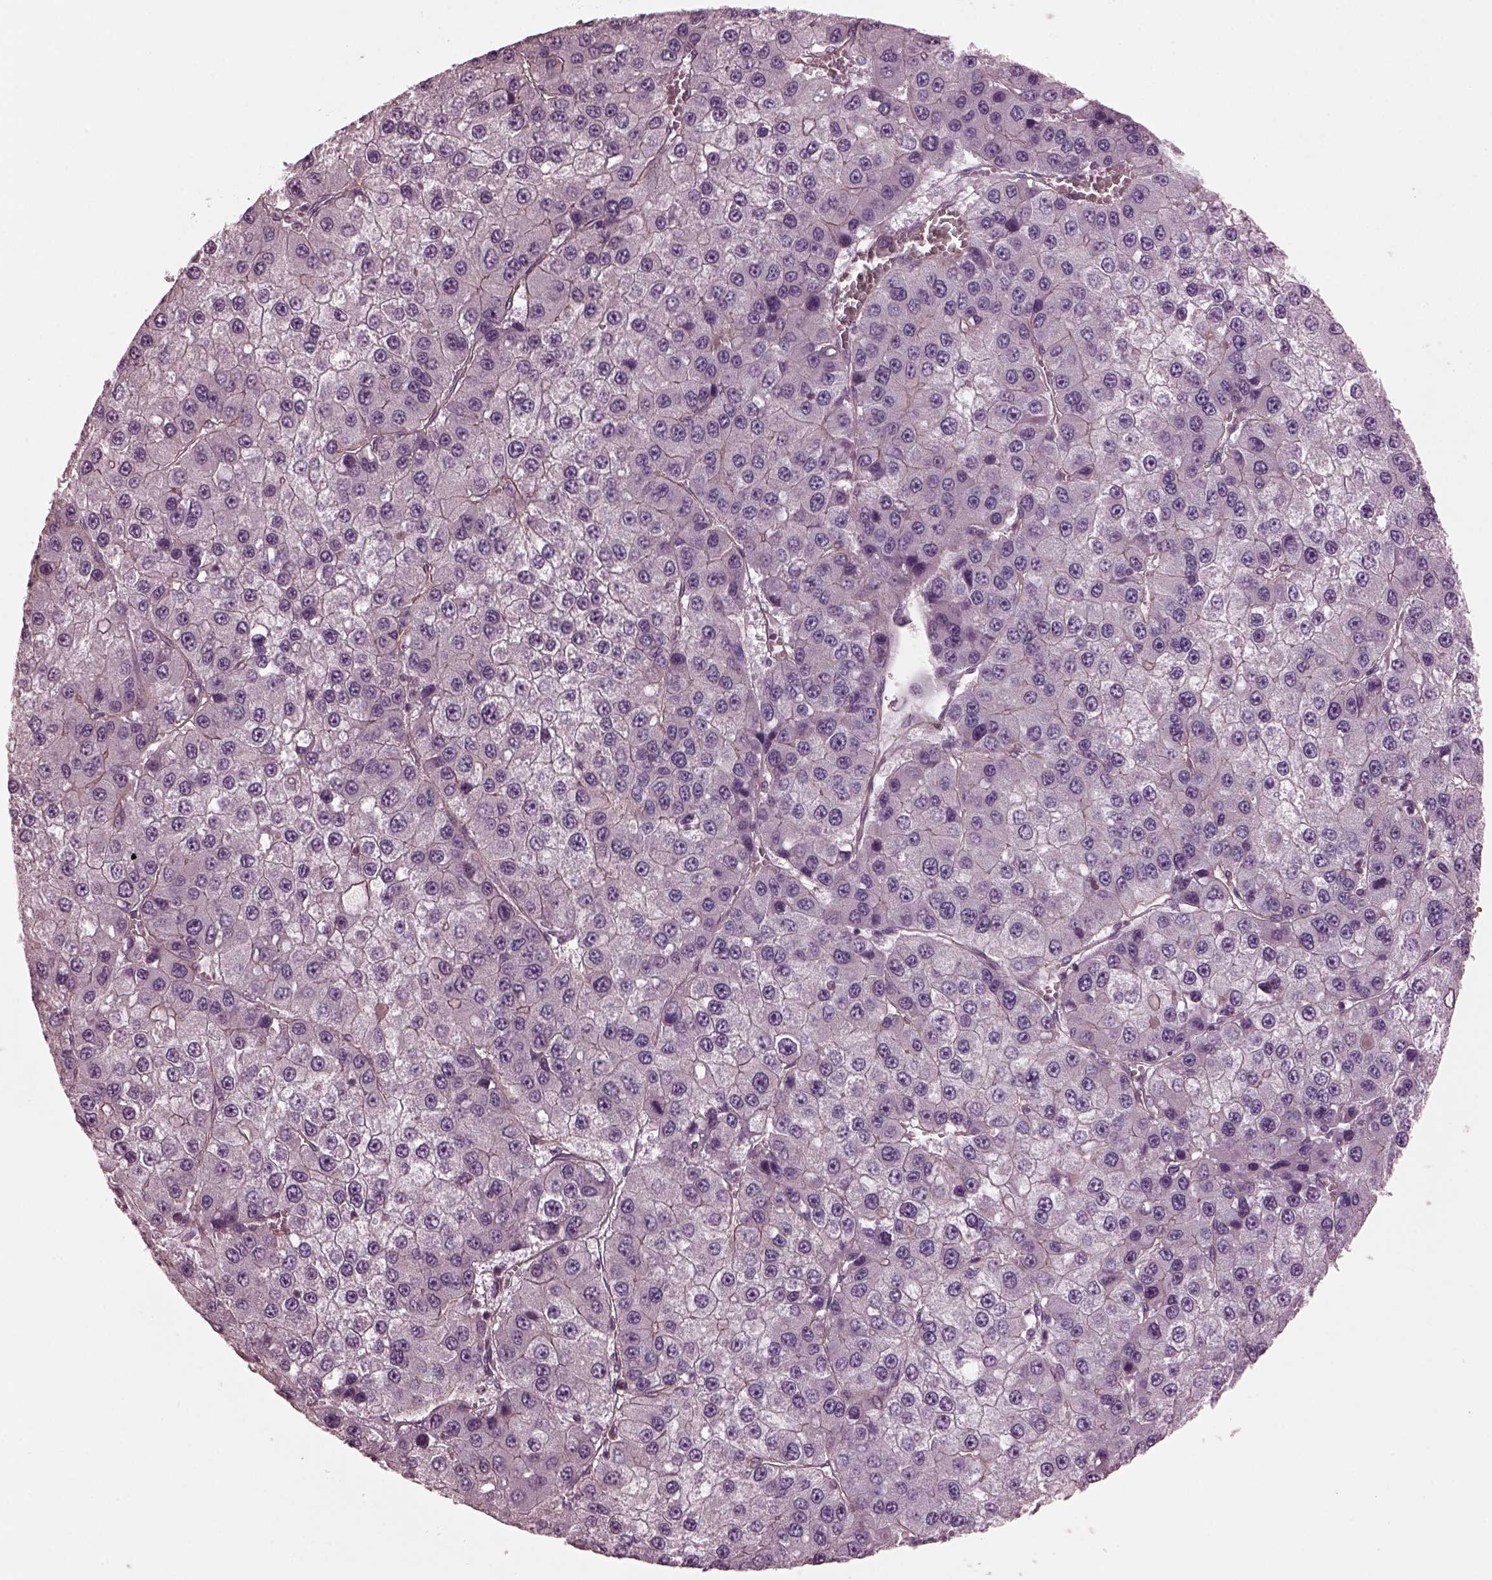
{"staining": {"intensity": "weak", "quantity": "<25%", "location": "cytoplasmic/membranous"}, "tissue": "liver cancer", "cell_type": "Tumor cells", "image_type": "cancer", "snomed": [{"axis": "morphology", "description": "Carcinoma, Hepatocellular, NOS"}, {"axis": "topography", "description": "Liver"}], "caption": "Immunohistochemistry photomicrograph of liver hepatocellular carcinoma stained for a protein (brown), which displays no expression in tumor cells.", "gene": "ODAD1", "patient": {"sex": "female", "age": 73}}